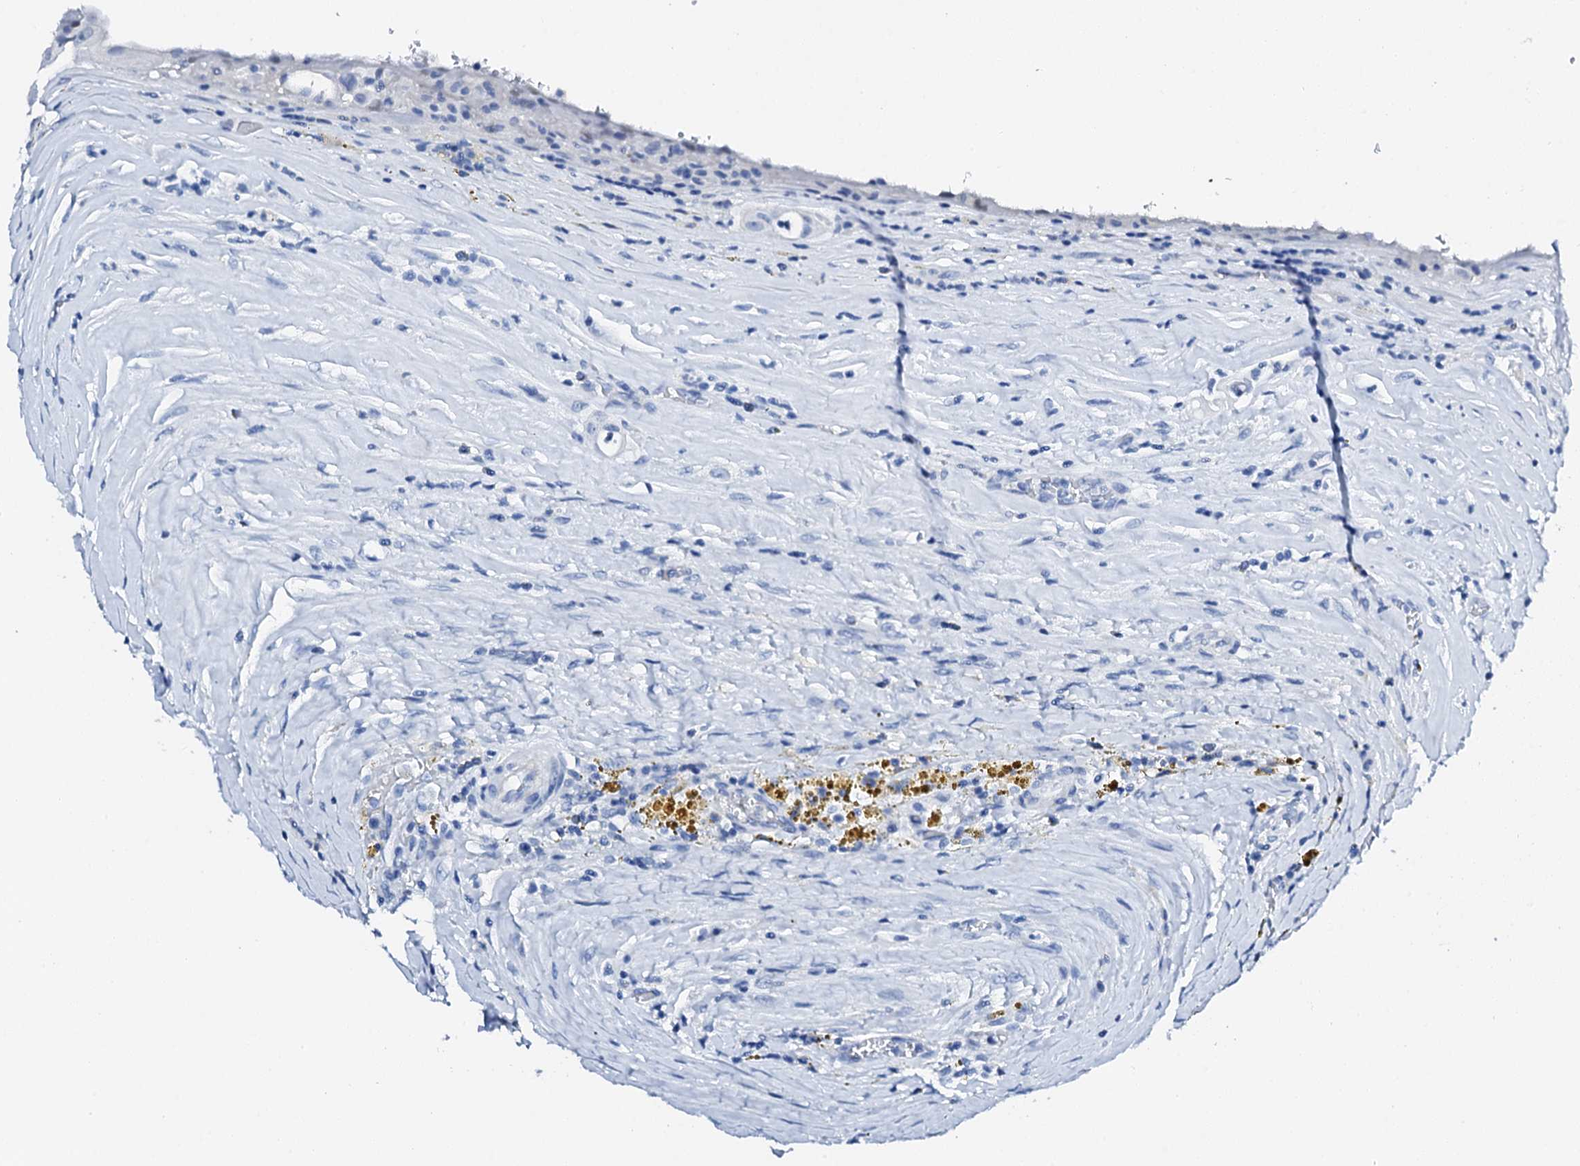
{"staining": {"intensity": "negative", "quantity": "none", "location": "none"}, "tissue": "thyroid cancer", "cell_type": "Tumor cells", "image_type": "cancer", "snomed": [{"axis": "morphology", "description": "Papillary adenocarcinoma, NOS"}, {"axis": "topography", "description": "Thyroid gland"}], "caption": "Human thyroid papillary adenocarcinoma stained for a protein using immunohistochemistry exhibits no expression in tumor cells.", "gene": "PTH", "patient": {"sex": "male", "age": 77}}